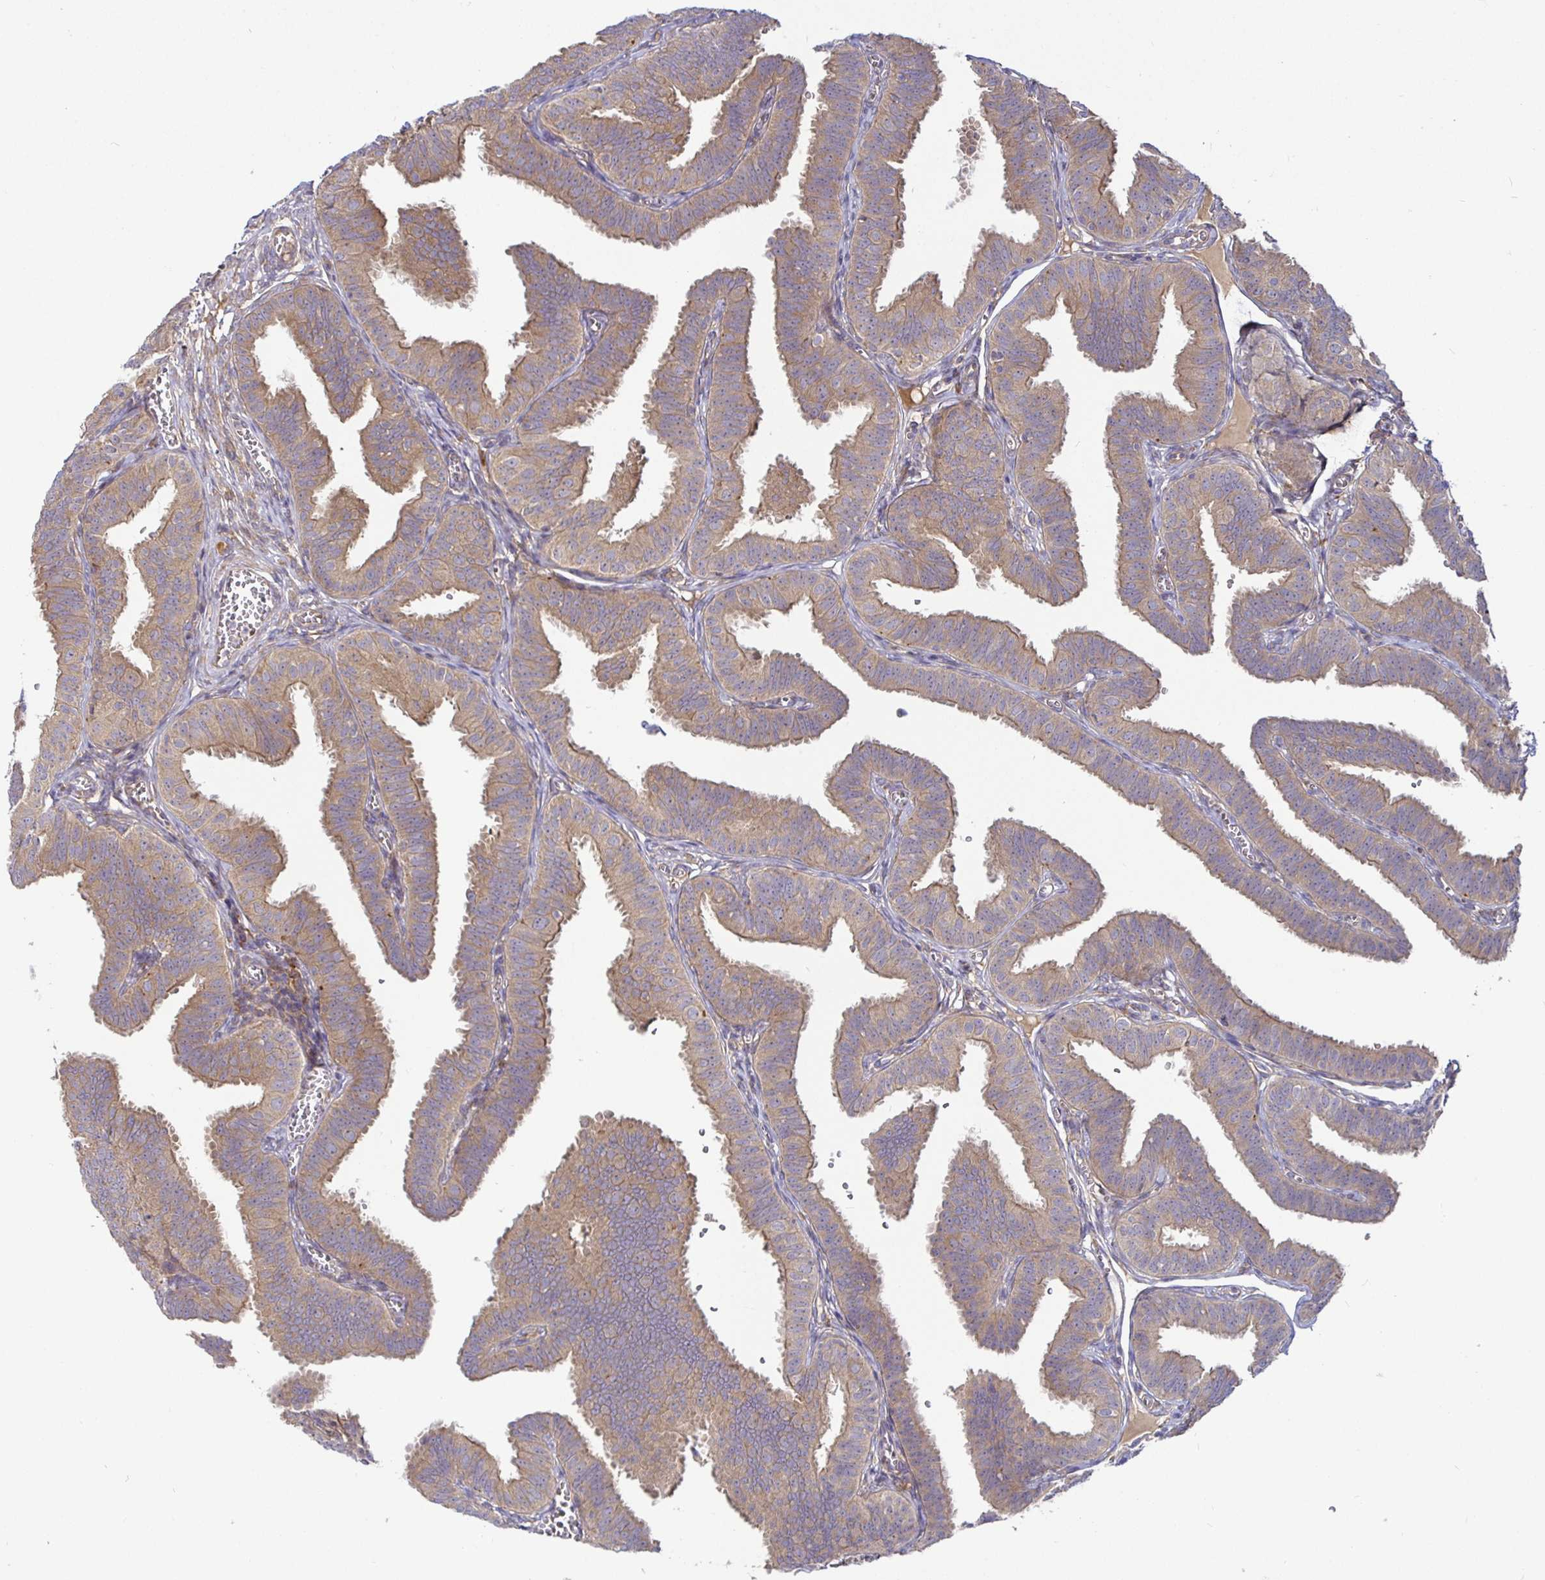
{"staining": {"intensity": "moderate", "quantity": ">75%", "location": "cytoplasmic/membranous"}, "tissue": "fallopian tube", "cell_type": "Glandular cells", "image_type": "normal", "snomed": [{"axis": "morphology", "description": "Normal tissue, NOS"}, {"axis": "topography", "description": "Fallopian tube"}], "caption": "The photomicrograph reveals staining of normal fallopian tube, revealing moderate cytoplasmic/membranous protein expression (brown color) within glandular cells.", "gene": "SNX8", "patient": {"sex": "female", "age": 25}}